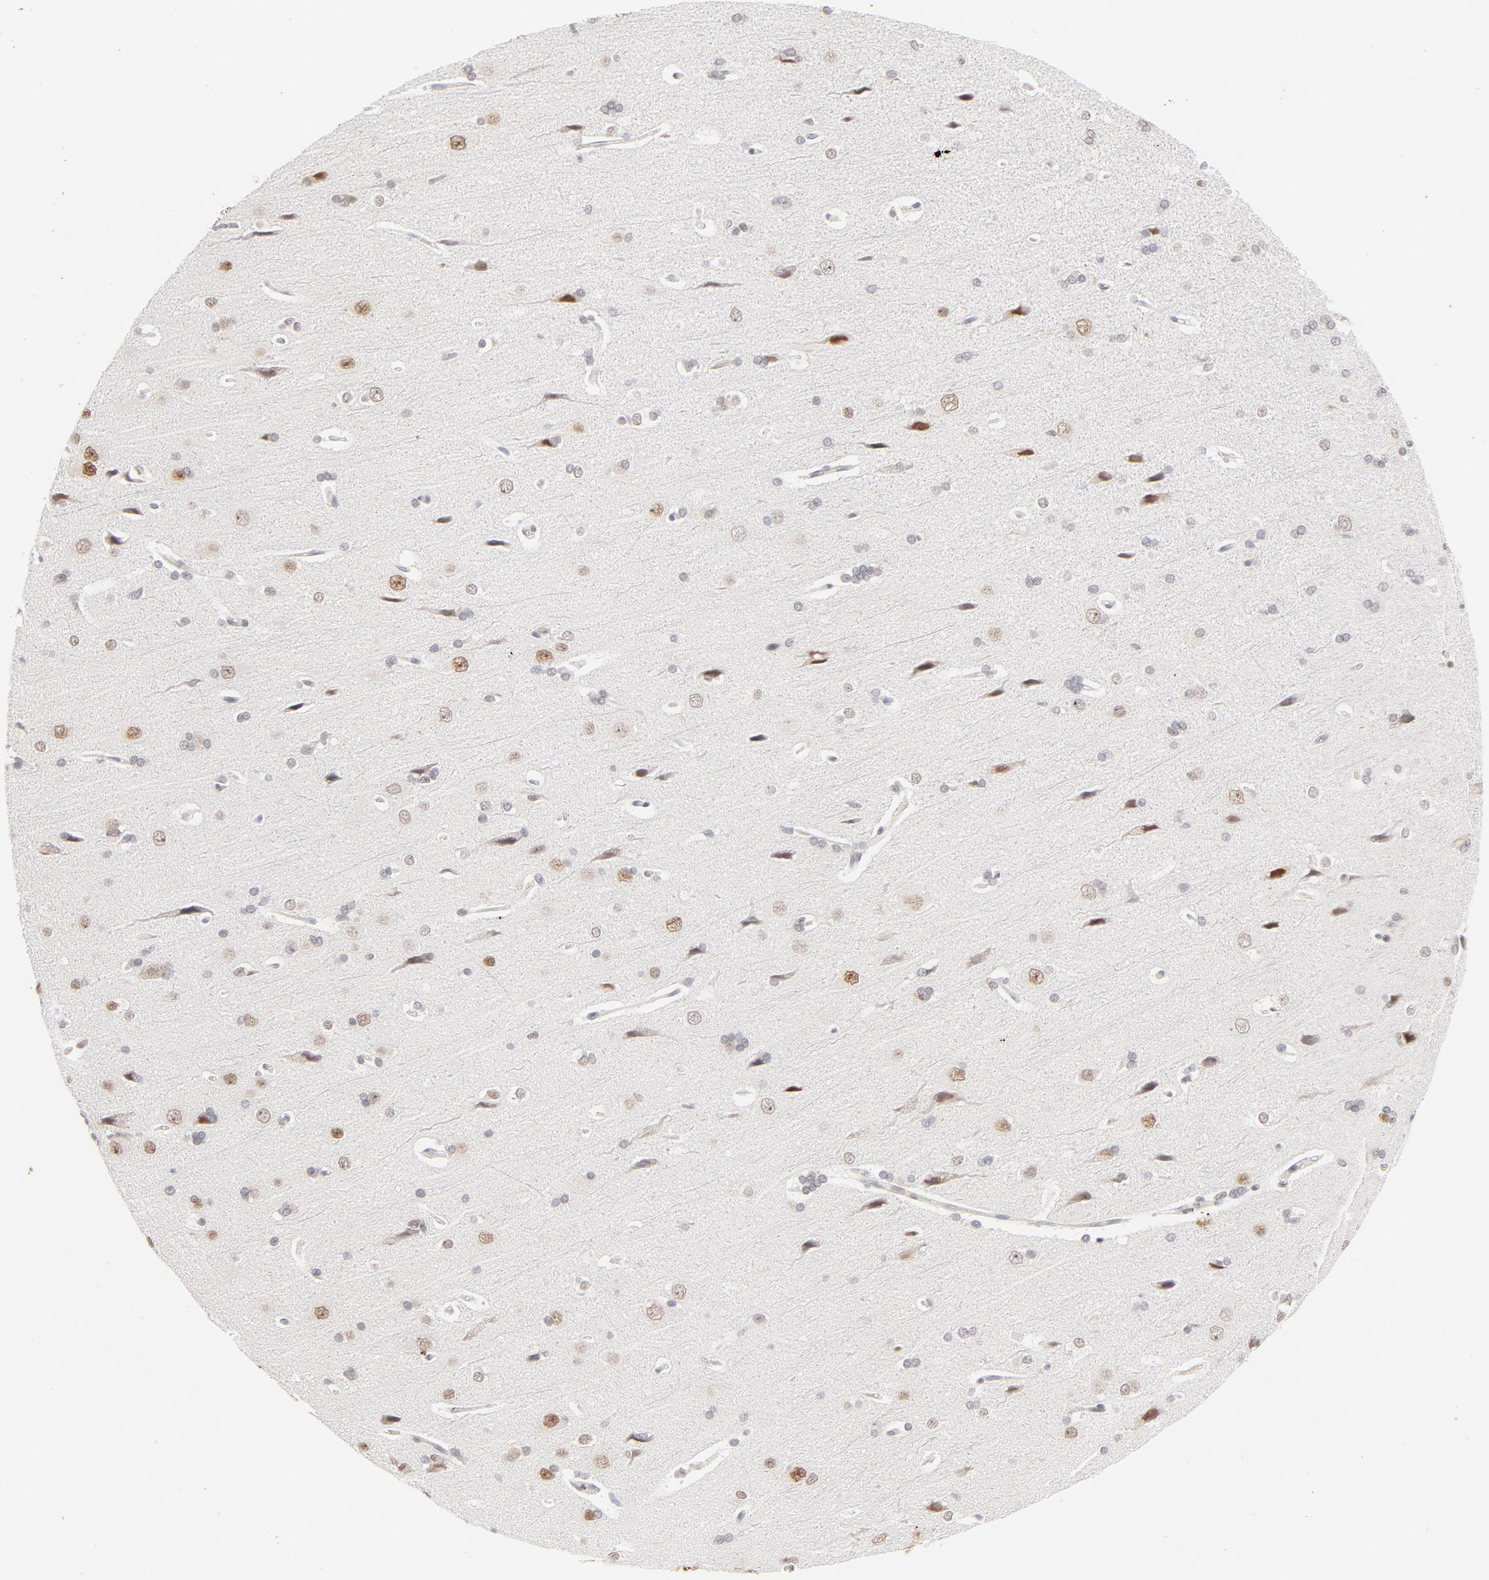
{"staining": {"intensity": "negative", "quantity": "none", "location": "none"}, "tissue": "cerebral cortex", "cell_type": "Endothelial cells", "image_type": "normal", "snomed": [{"axis": "morphology", "description": "Normal tissue, NOS"}, {"axis": "topography", "description": "Cerebral cortex"}], "caption": "Protein analysis of benign cerebral cortex demonstrates no significant expression in endothelial cells. Nuclei are stained in blue.", "gene": "PBX1", "patient": {"sex": "male", "age": 62}}